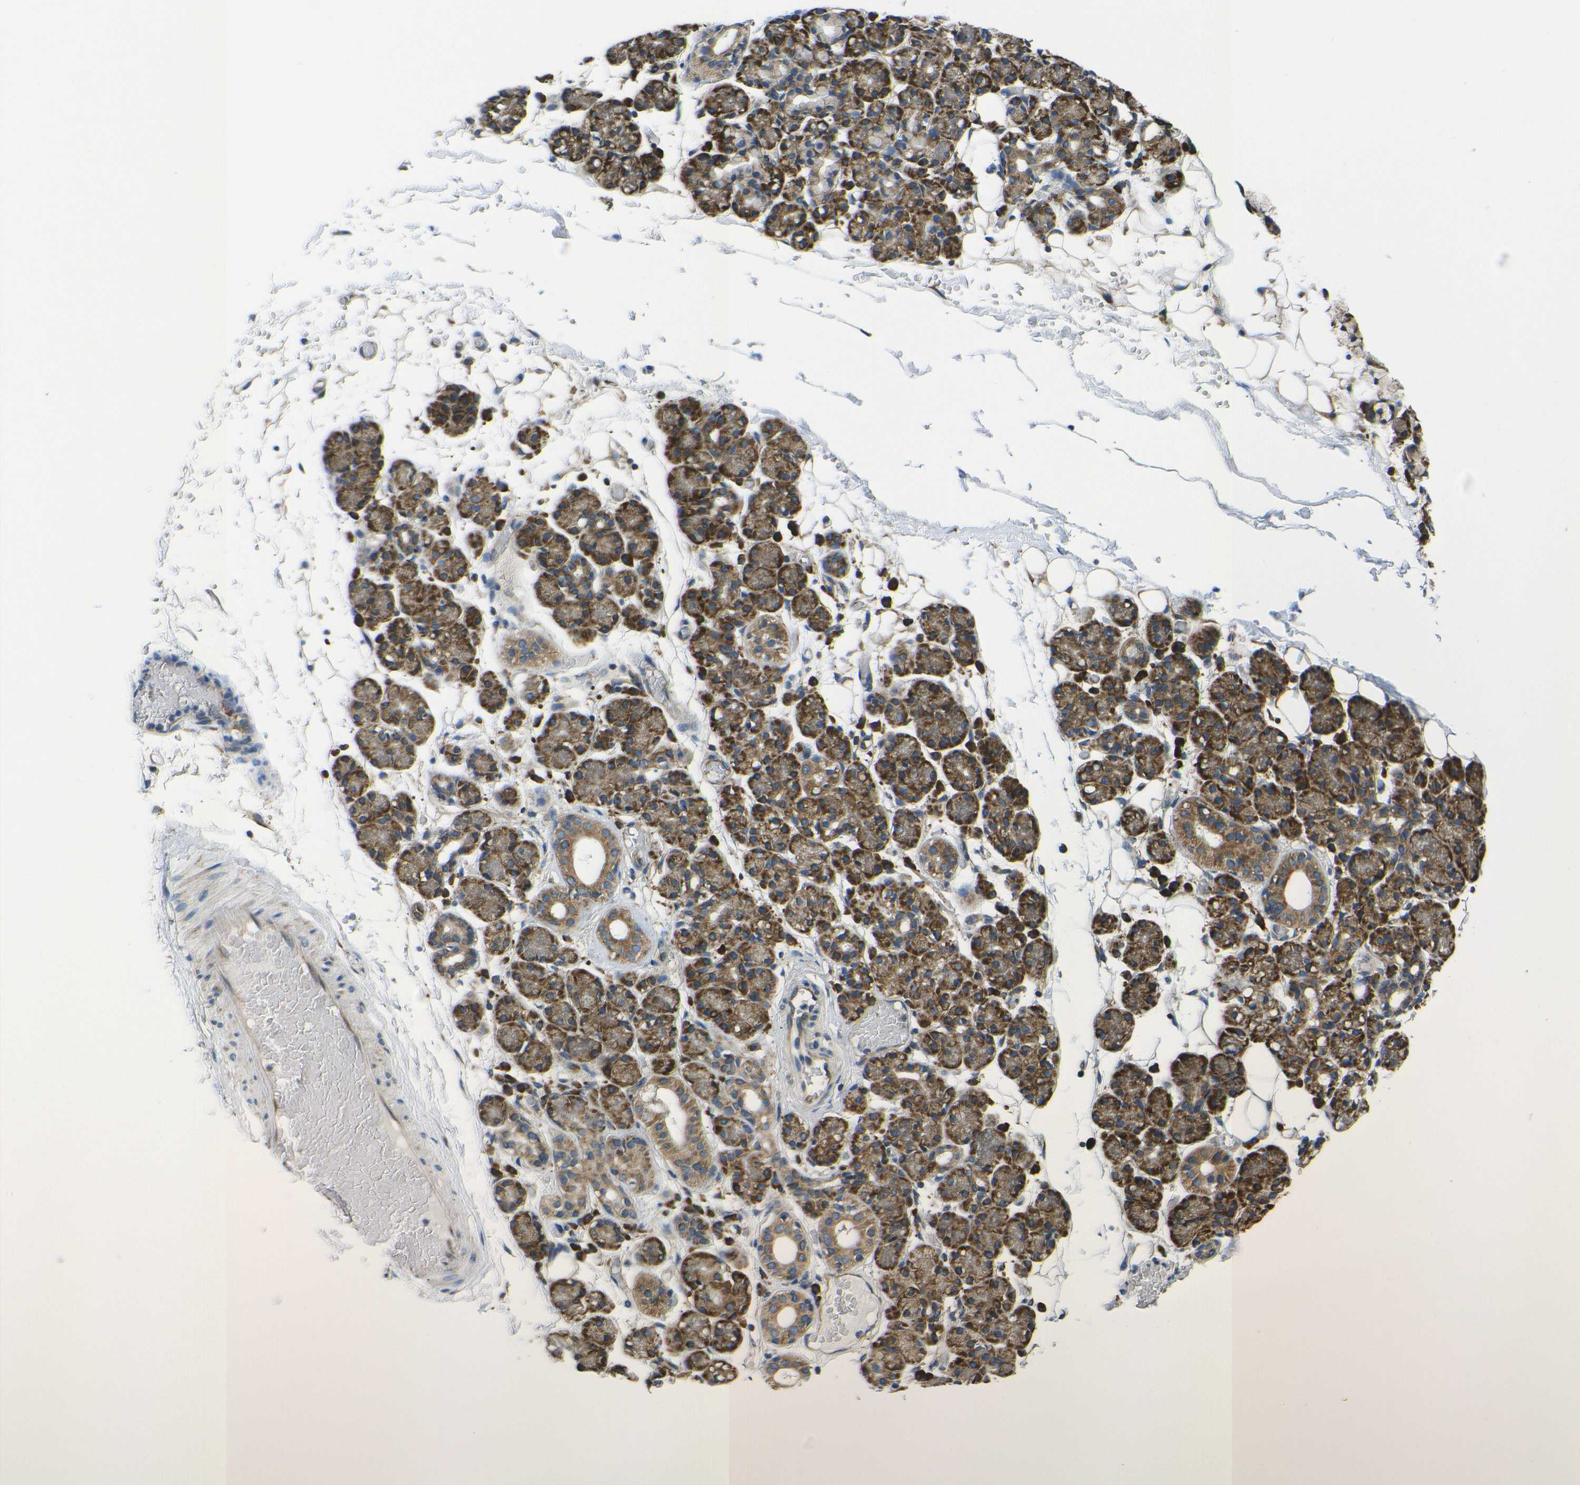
{"staining": {"intensity": "strong", "quantity": ">75%", "location": "cytoplasmic/membranous"}, "tissue": "salivary gland", "cell_type": "Glandular cells", "image_type": "normal", "snomed": [{"axis": "morphology", "description": "Normal tissue, NOS"}, {"axis": "topography", "description": "Salivary gland"}], "caption": "Brown immunohistochemical staining in normal human salivary gland reveals strong cytoplasmic/membranous staining in about >75% of glandular cells. (DAB (3,3'-diaminobenzidine) IHC with brightfield microscopy, high magnification).", "gene": "RPSA", "patient": {"sex": "male", "age": 63}}